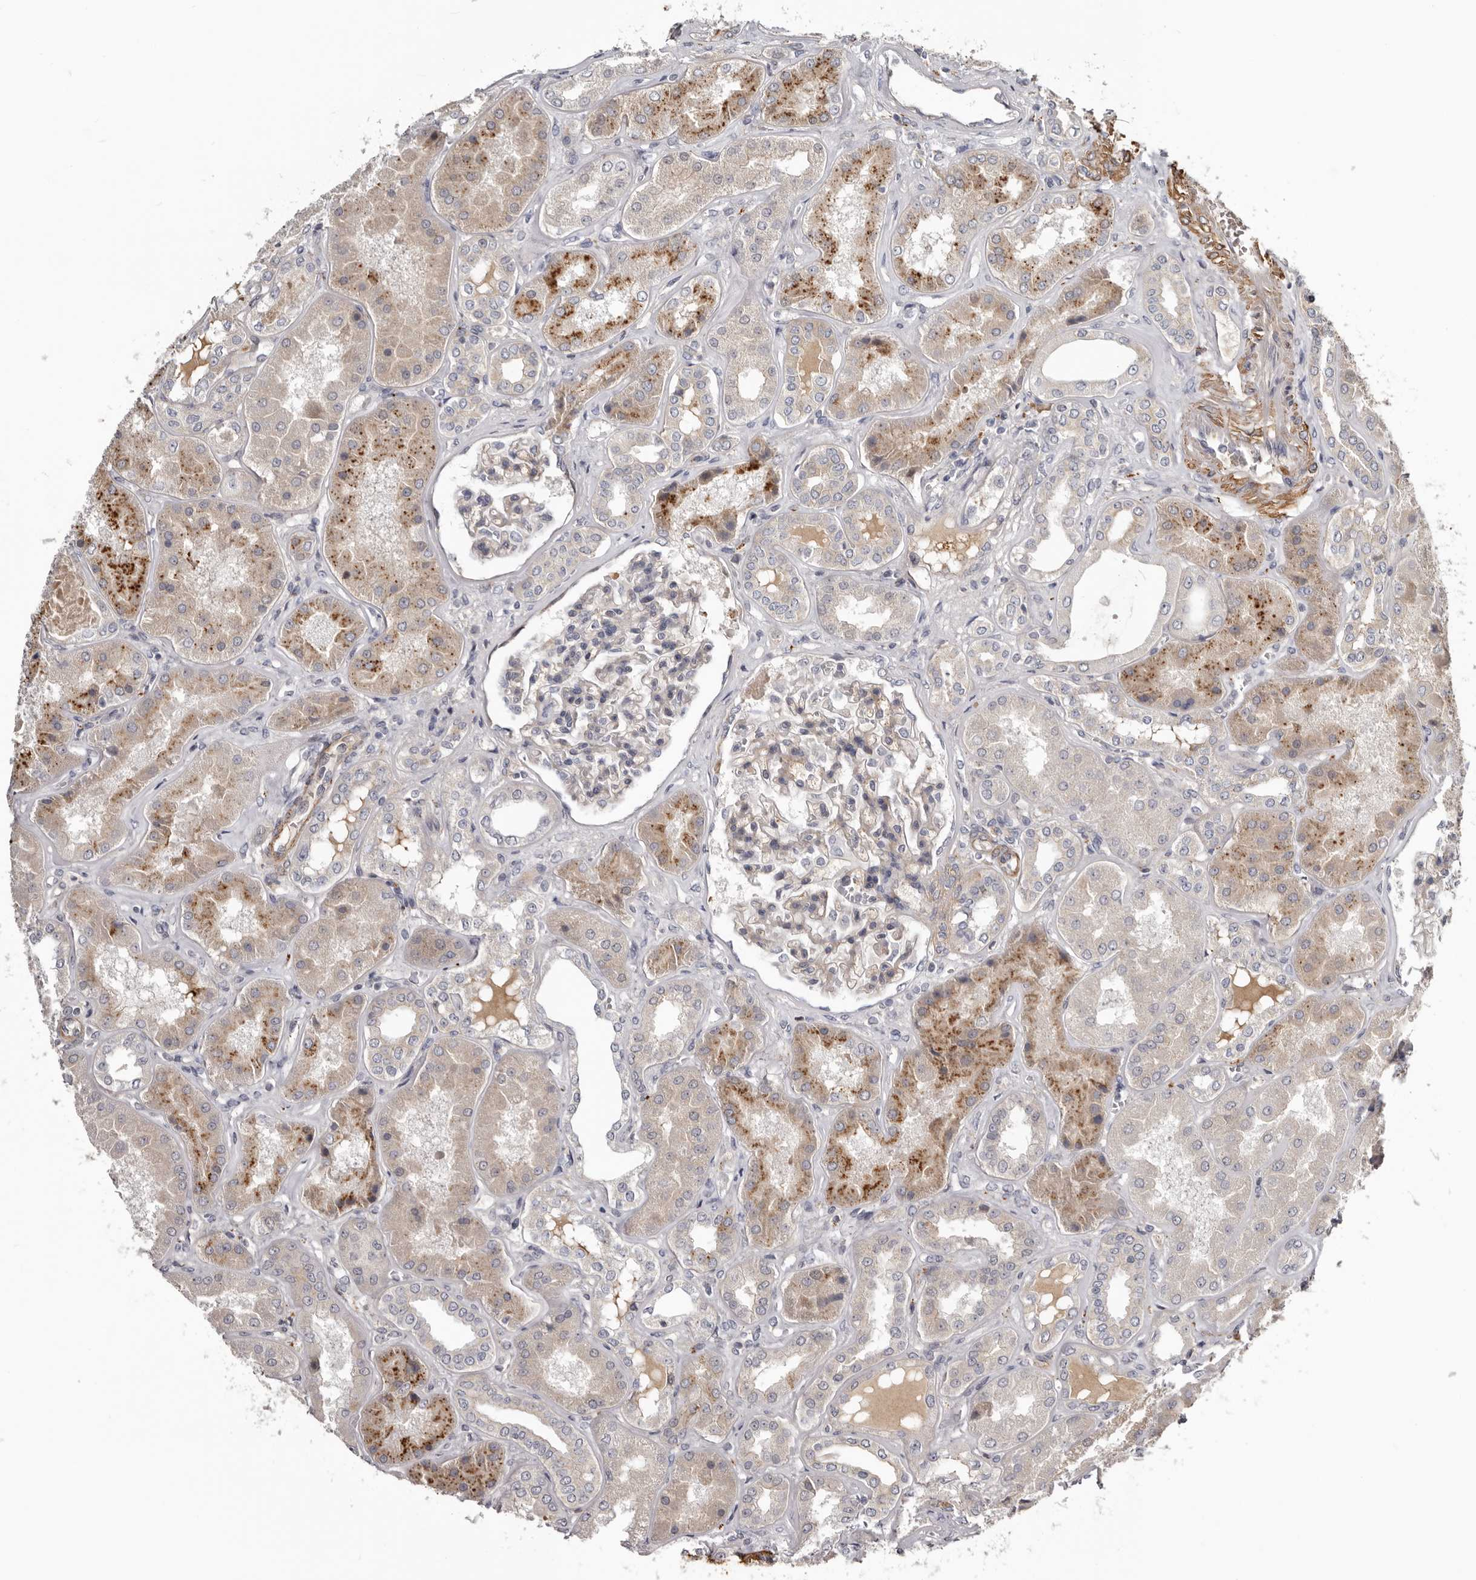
{"staining": {"intensity": "negative", "quantity": "none", "location": "none"}, "tissue": "kidney", "cell_type": "Cells in glomeruli", "image_type": "normal", "snomed": [{"axis": "morphology", "description": "Normal tissue, NOS"}, {"axis": "topography", "description": "Kidney"}], "caption": "Immunohistochemistry photomicrograph of benign kidney: kidney stained with DAB (3,3'-diaminobenzidine) reveals no significant protein expression in cells in glomeruli.", "gene": "CDCA8", "patient": {"sex": "female", "age": 56}}